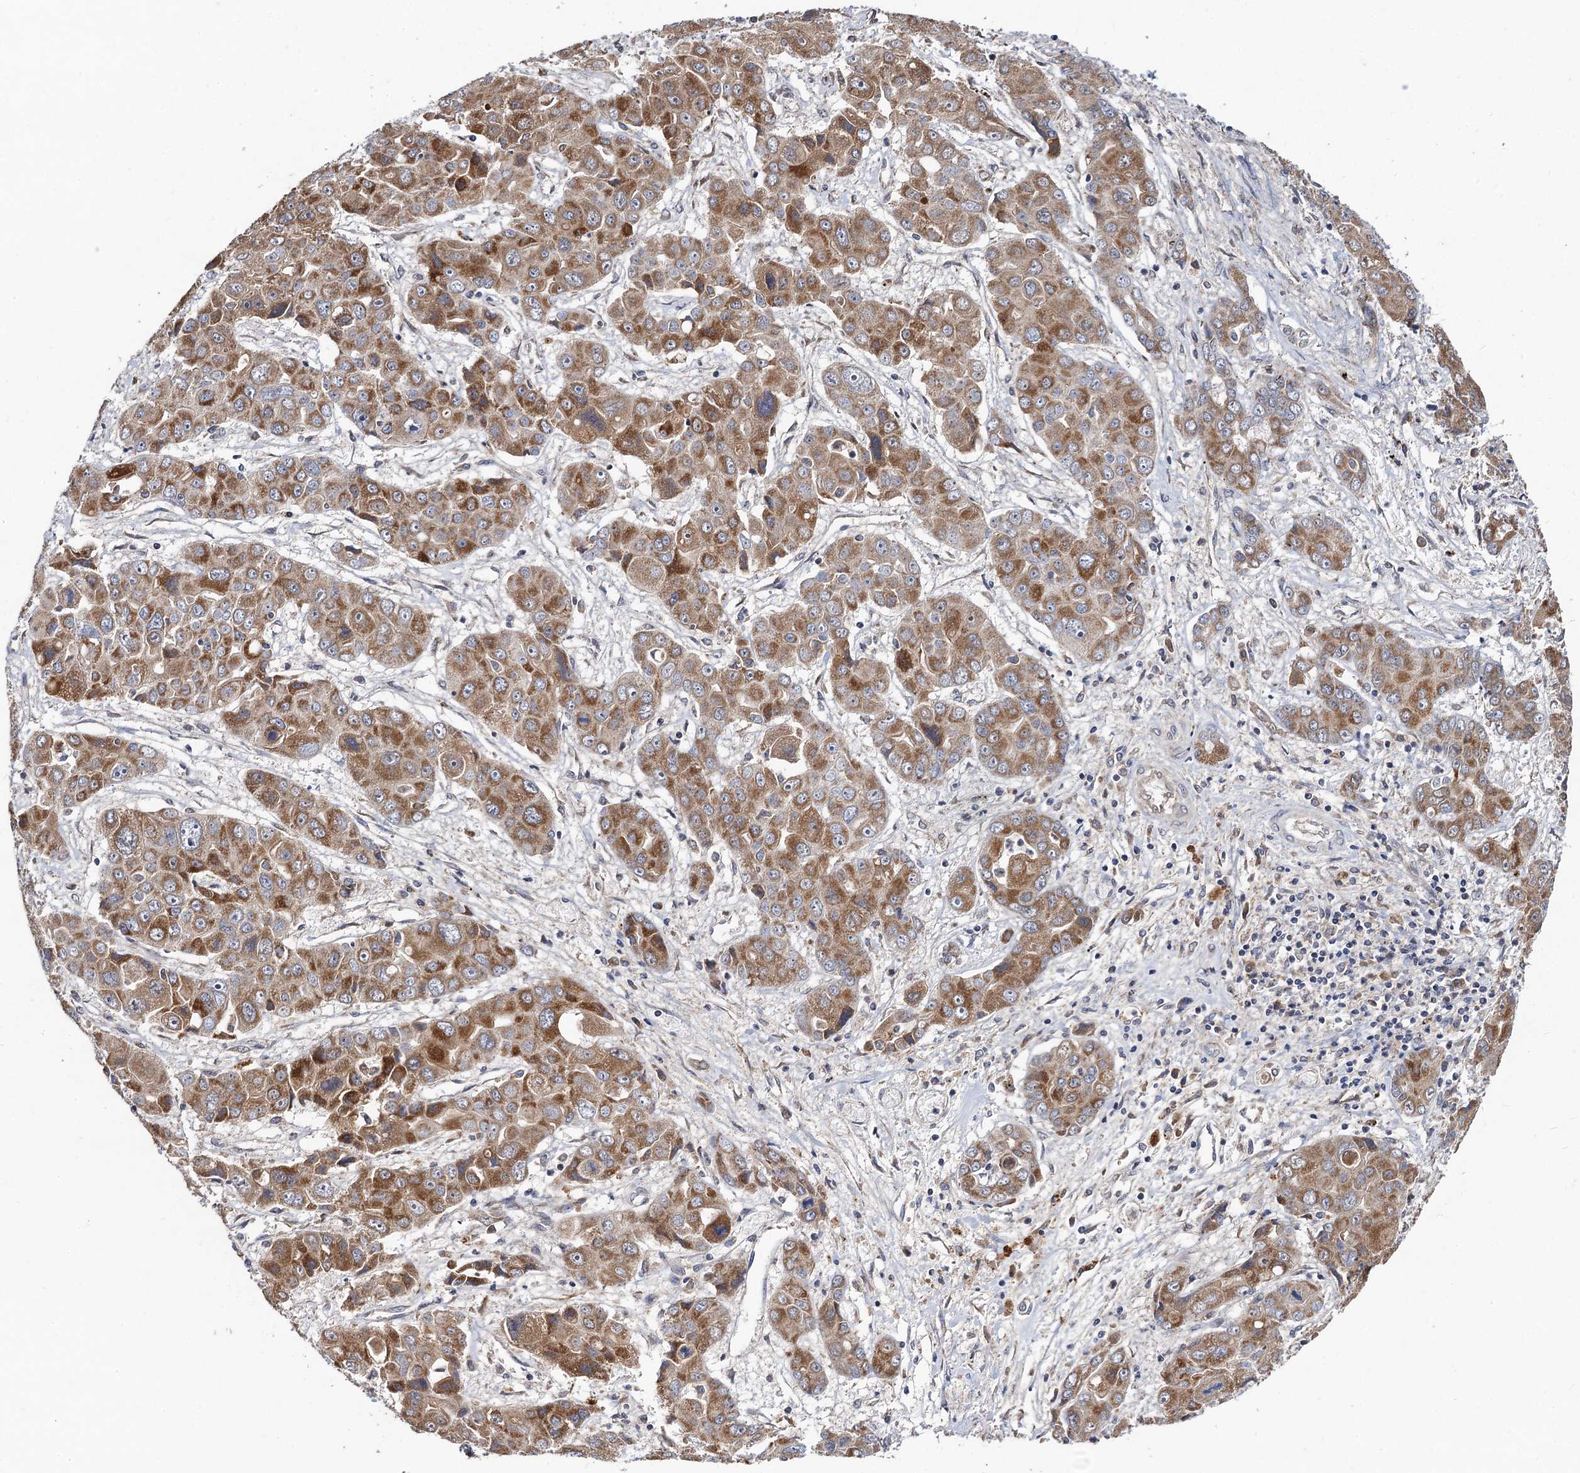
{"staining": {"intensity": "moderate", "quantity": ">75%", "location": "cytoplasmic/membranous"}, "tissue": "liver cancer", "cell_type": "Tumor cells", "image_type": "cancer", "snomed": [{"axis": "morphology", "description": "Cholangiocarcinoma"}, {"axis": "topography", "description": "Liver"}], "caption": "Liver cholangiocarcinoma stained with a brown dye reveals moderate cytoplasmic/membranous positive expression in approximately >75% of tumor cells.", "gene": "VPS37D", "patient": {"sex": "male", "age": 67}}